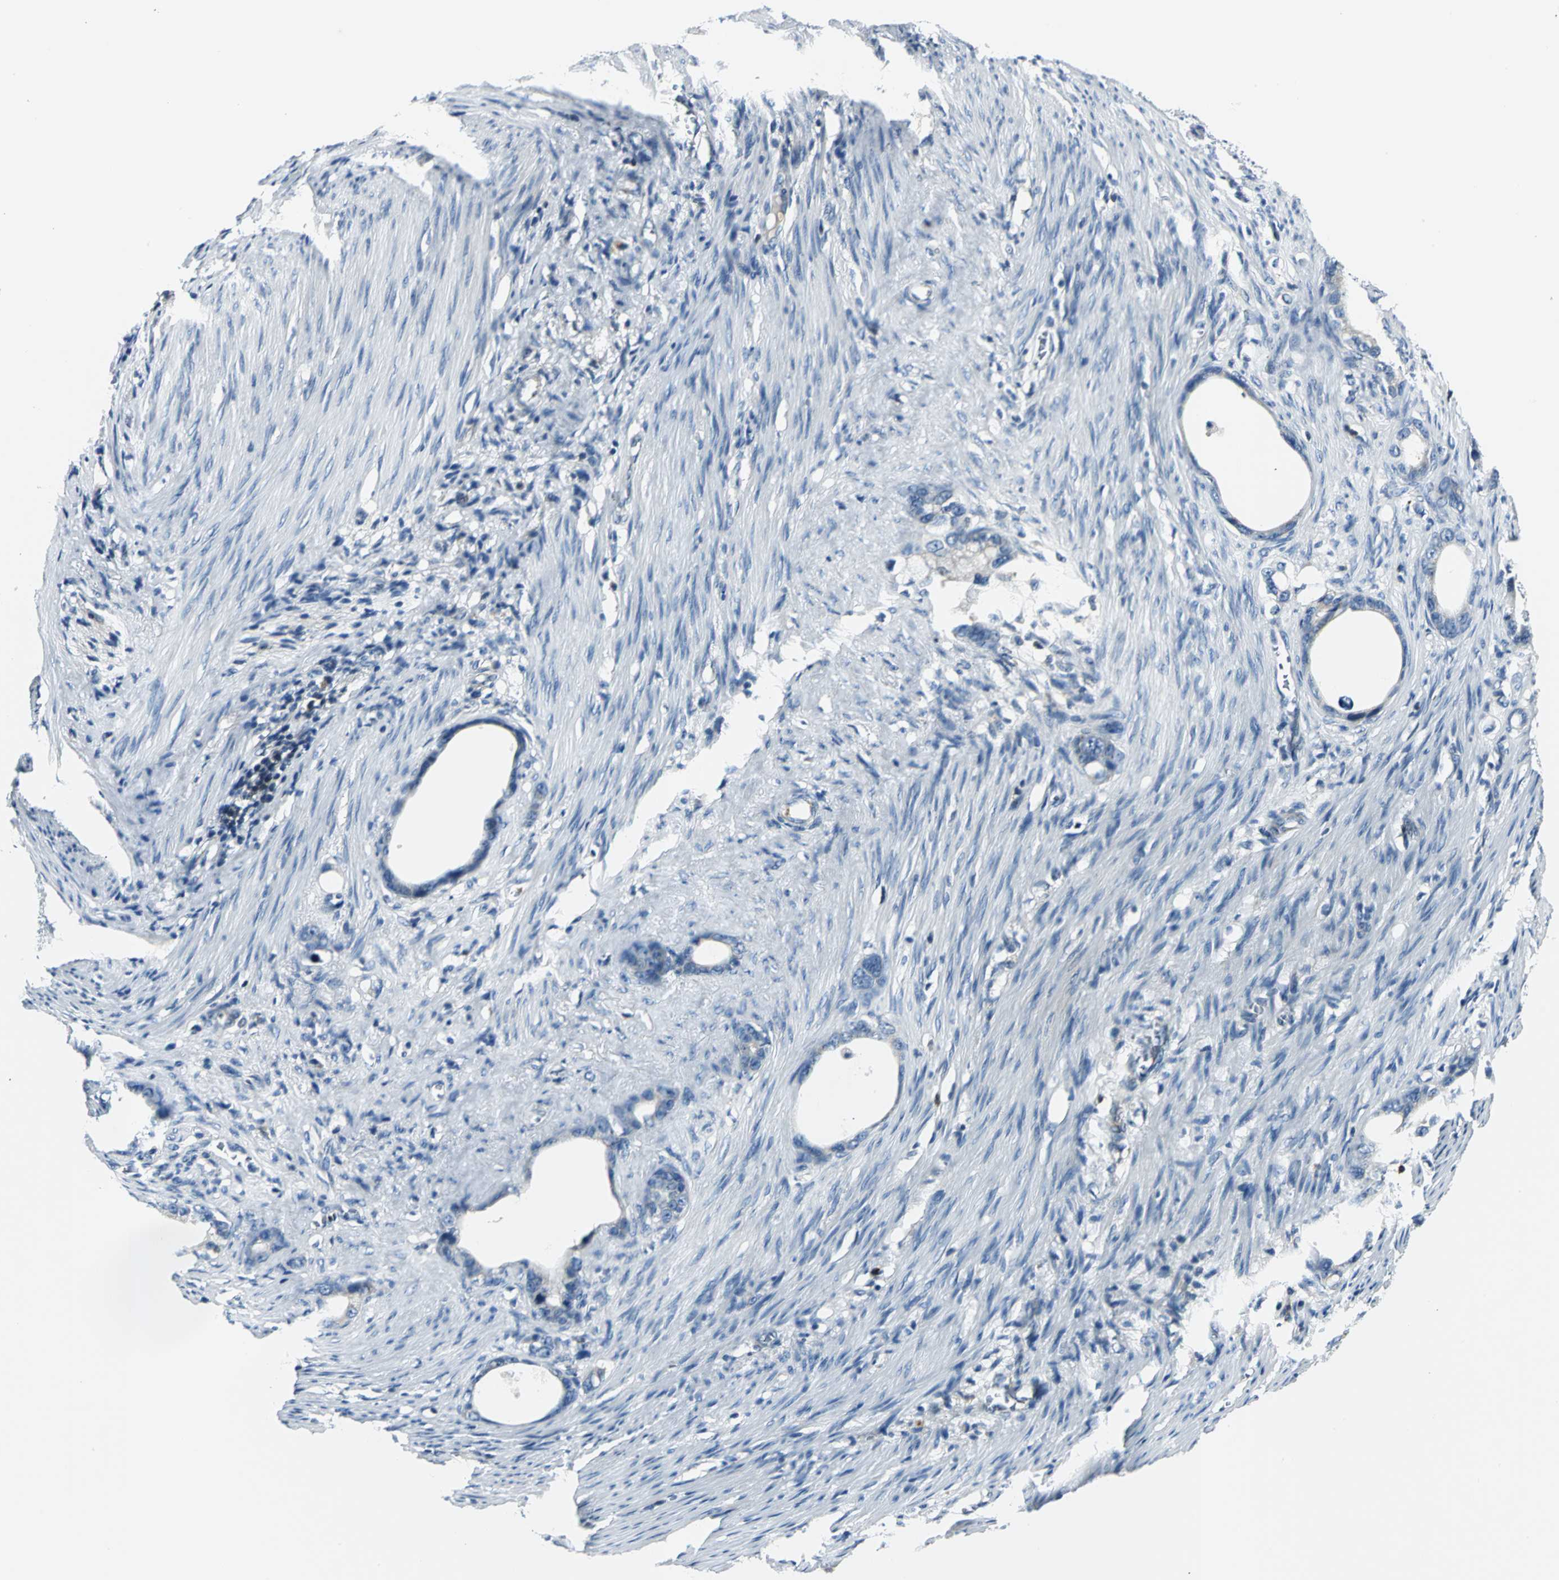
{"staining": {"intensity": "weak", "quantity": "<25%", "location": "cytoplasmic/membranous"}, "tissue": "stomach cancer", "cell_type": "Tumor cells", "image_type": "cancer", "snomed": [{"axis": "morphology", "description": "Adenocarcinoma, NOS"}, {"axis": "topography", "description": "Stomach"}], "caption": "Tumor cells are negative for protein expression in human stomach cancer.", "gene": "USP40", "patient": {"sex": "female", "age": 75}}